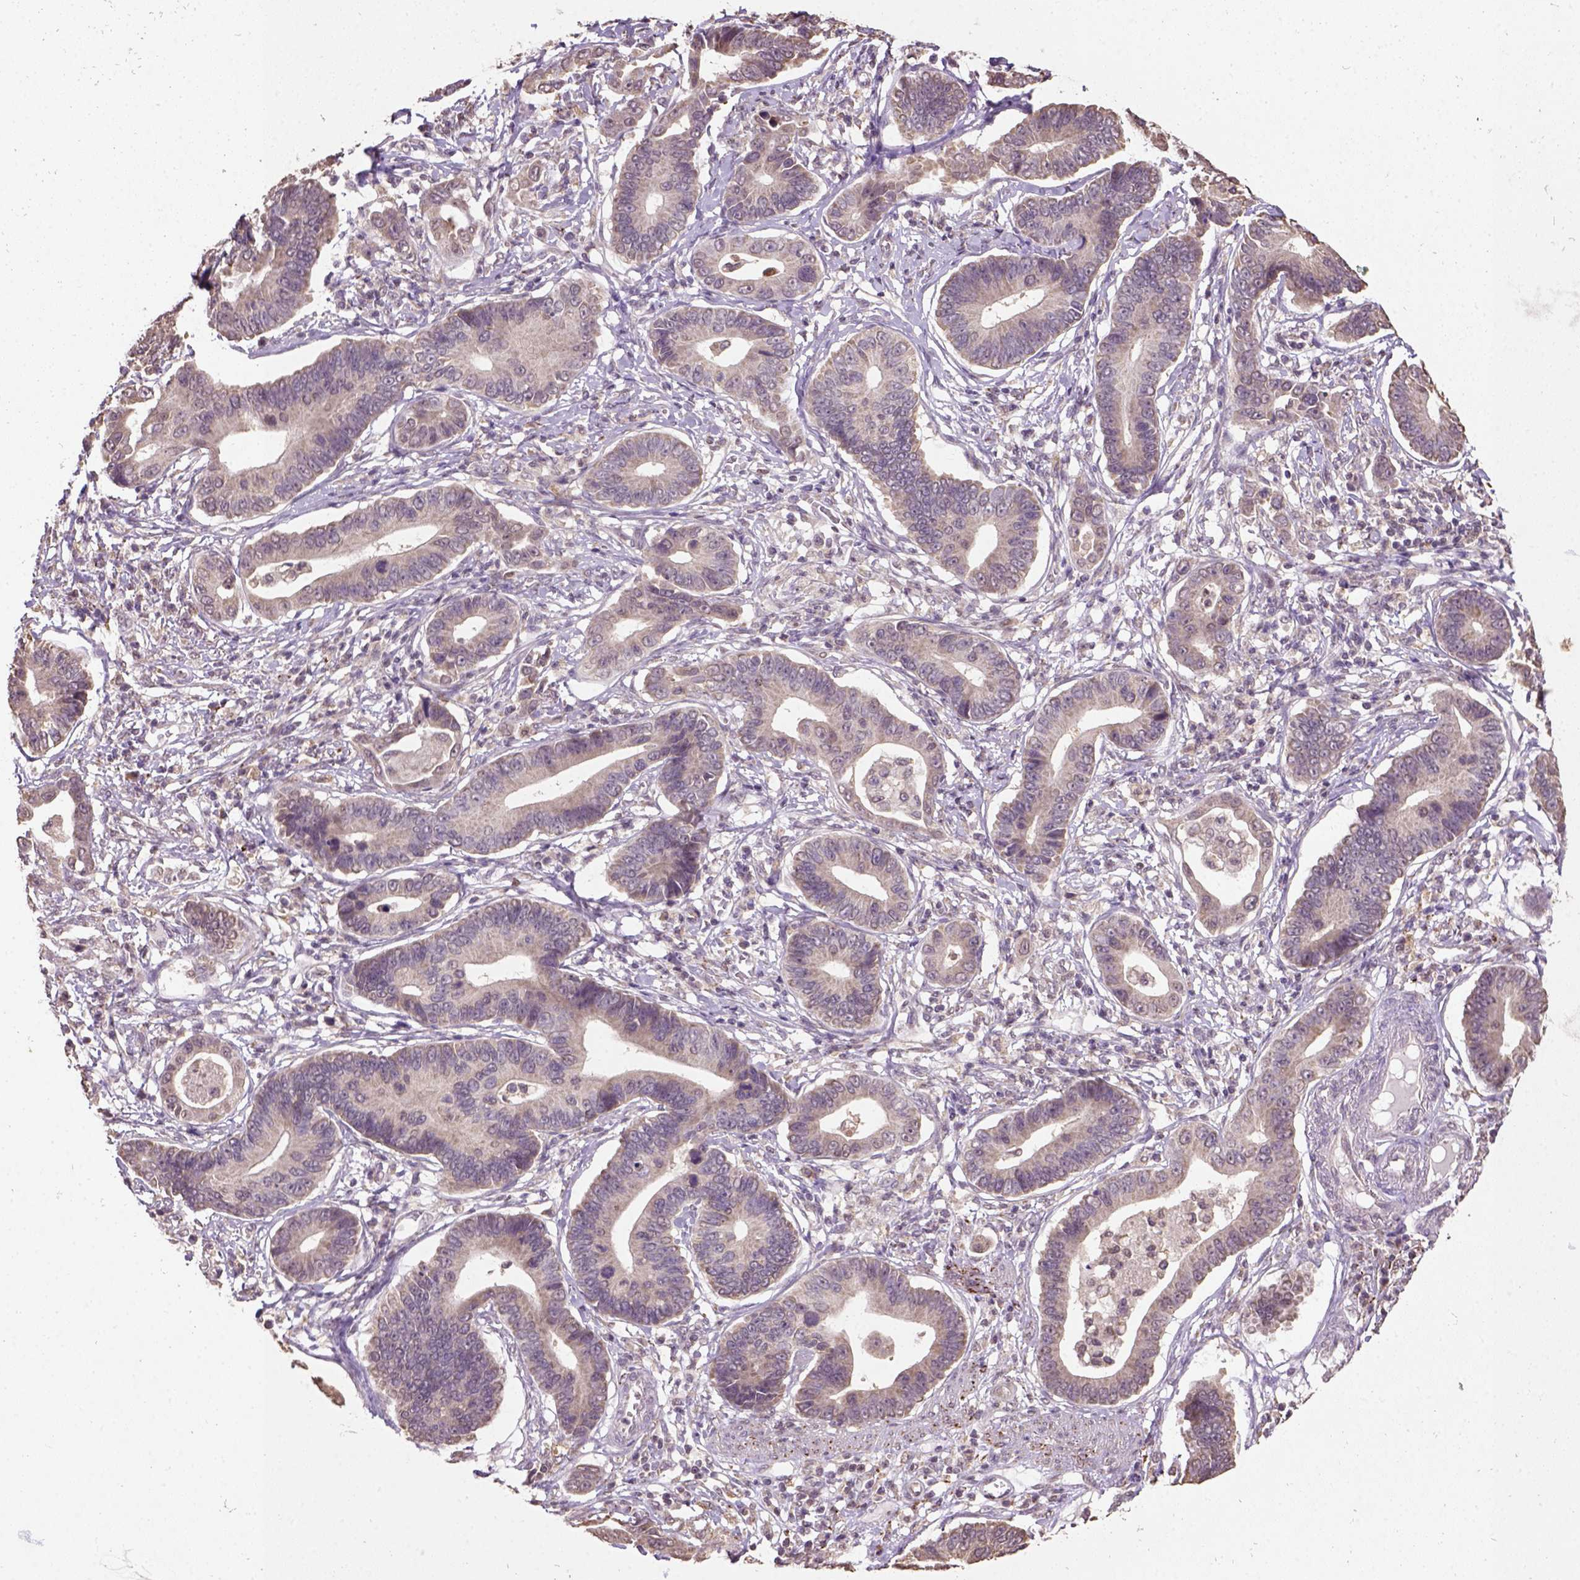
{"staining": {"intensity": "weak", "quantity": ">75%", "location": "cytoplasmic/membranous"}, "tissue": "stomach cancer", "cell_type": "Tumor cells", "image_type": "cancer", "snomed": [{"axis": "morphology", "description": "Adenocarcinoma, NOS"}, {"axis": "topography", "description": "Stomach"}], "caption": "Stomach cancer tissue shows weak cytoplasmic/membranous expression in approximately >75% of tumor cells, visualized by immunohistochemistry. Ihc stains the protein in brown and the nuclei are stained blue.", "gene": "NUDT10", "patient": {"sex": "male", "age": 84}}